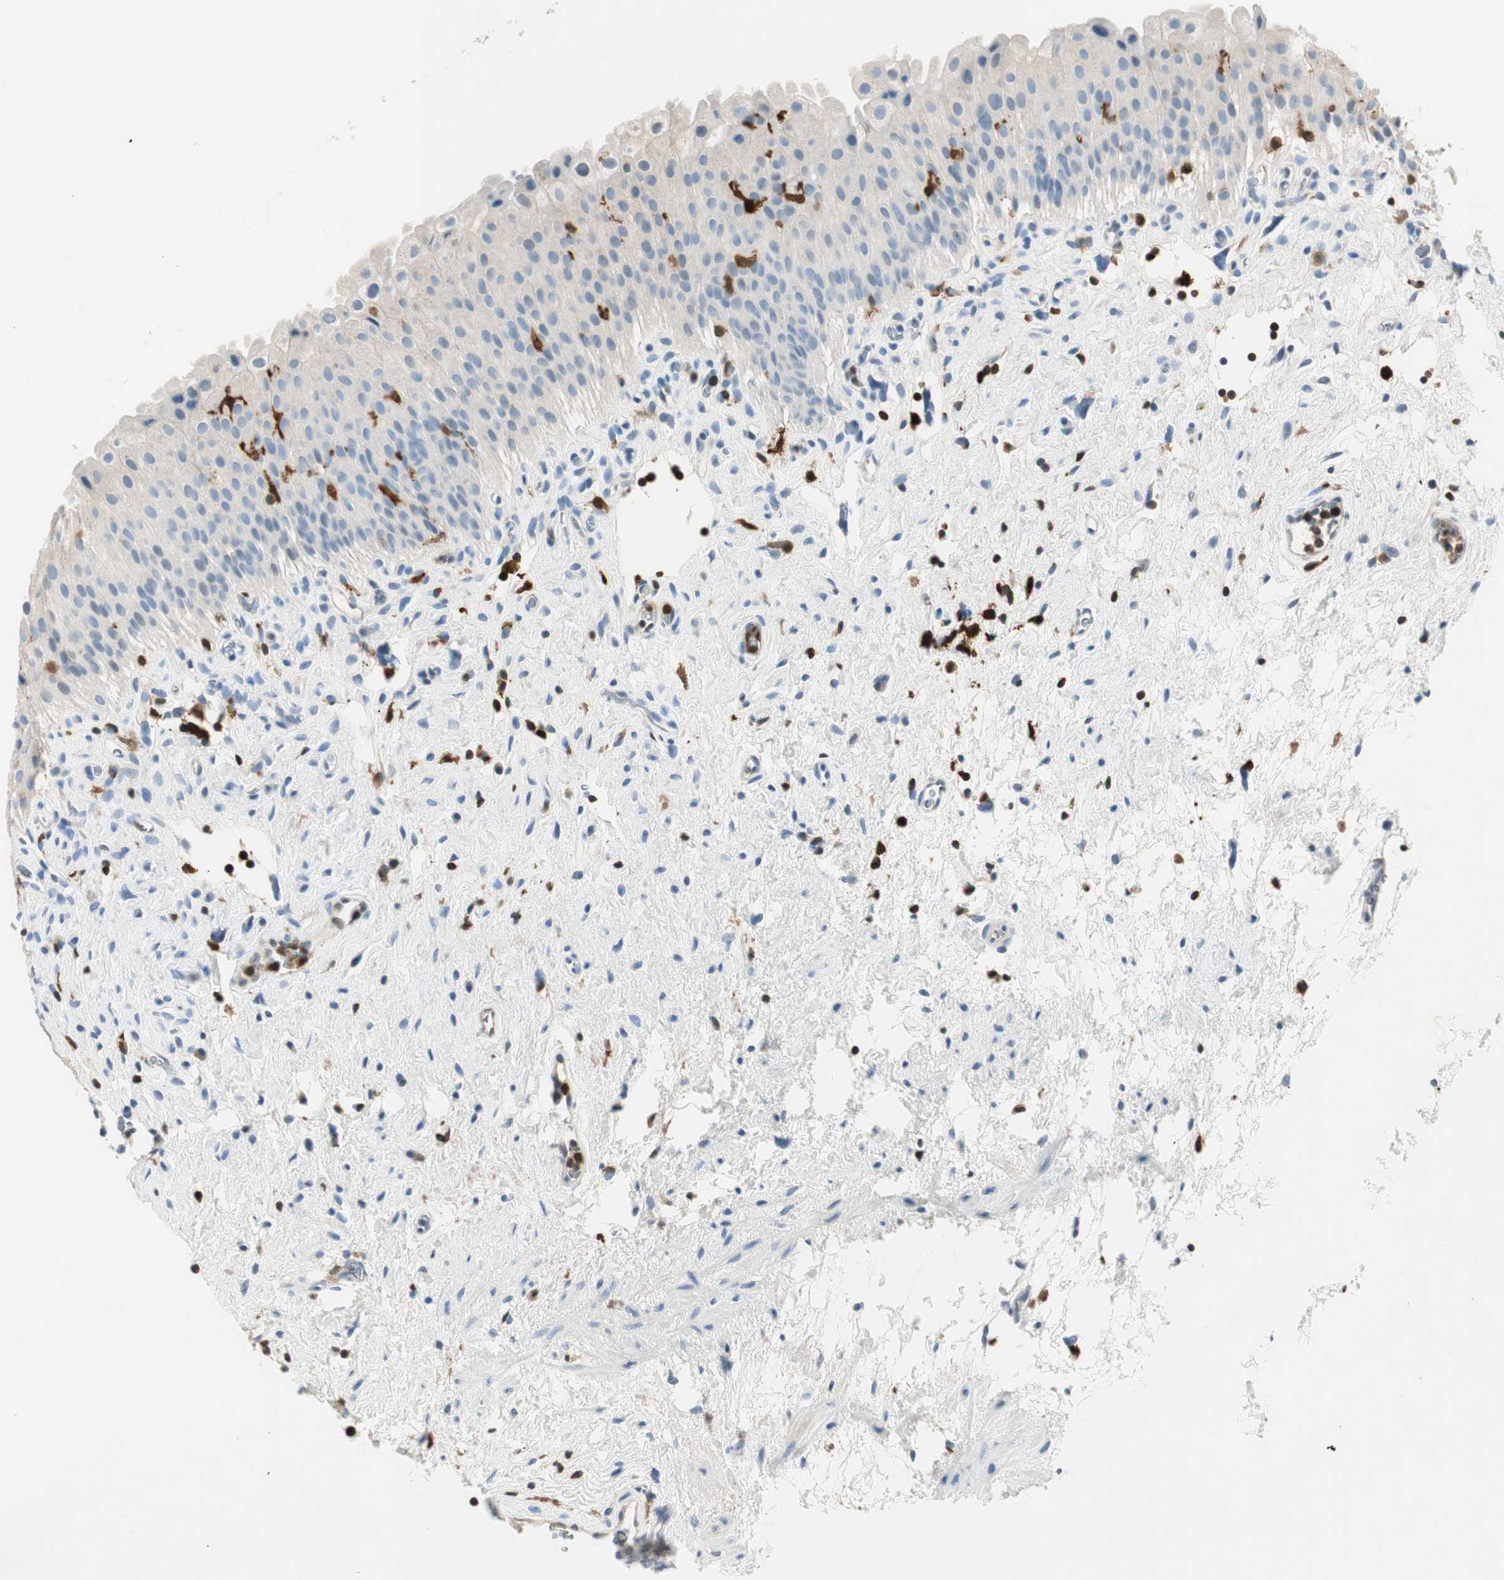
{"staining": {"intensity": "negative", "quantity": "none", "location": "none"}, "tissue": "urinary bladder", "cell_type": "Urothelial cells", "image_type": "normal", "snomed": [{"axis": "morphology", "description": "Normal tissue, NOS"}, {"axis": "morphology", "description": "Urothelial carcinoma, High grade"}, {"axis": "topography", "description": "Urinary bladder"}], "caption": "Immunohistochemistry histopathology image of normal urinary bladder: human urinary bladder stained with DAB (3,3'-diaminobenzidine) shows no significant protein expression in urothelial cells.", "gene": "COTL1", "patient": {"sex": "male", "age": 46}}